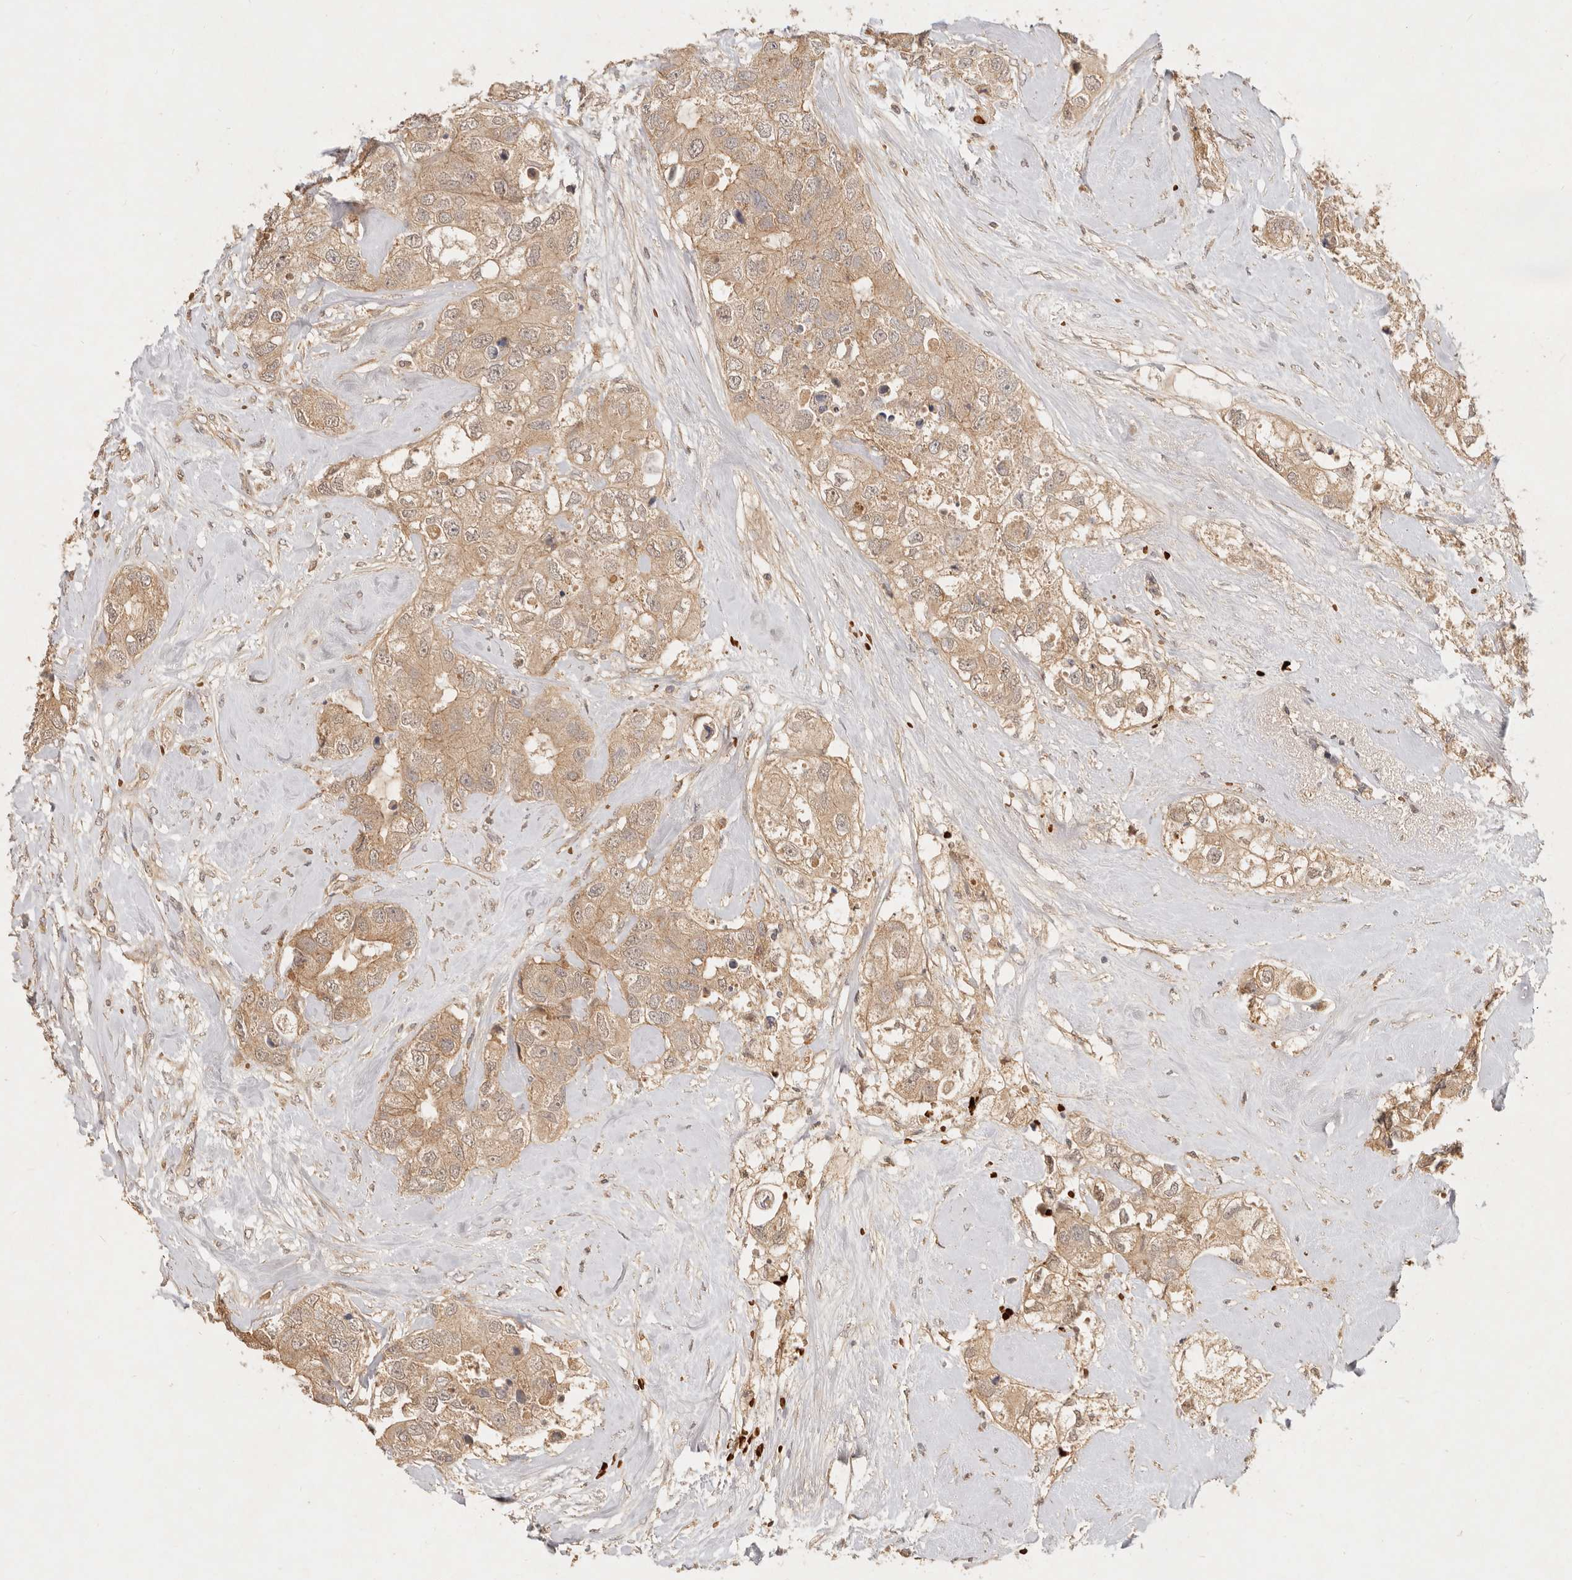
{"staining": {"intensity": "weak", "quantity": ">75%", "location": "cytoplasmic/membranous"}, "tissue": "breast cancer", "cell_type": "Tumor cells", "image_type": "cancer", "snomed": [{"axis": "morphology", "description": "Duct carcinoma"}, {"axis": "topography", "description": "Breast"}], "caption": "Immunohistochemical staining of breast cancer demonstrates low levels of weak cytoplasmic/membranous protein staining in approximately >75% of tumor cells.", "gene": "FREM2", "patient": {"sex": "female", "age": 62}}